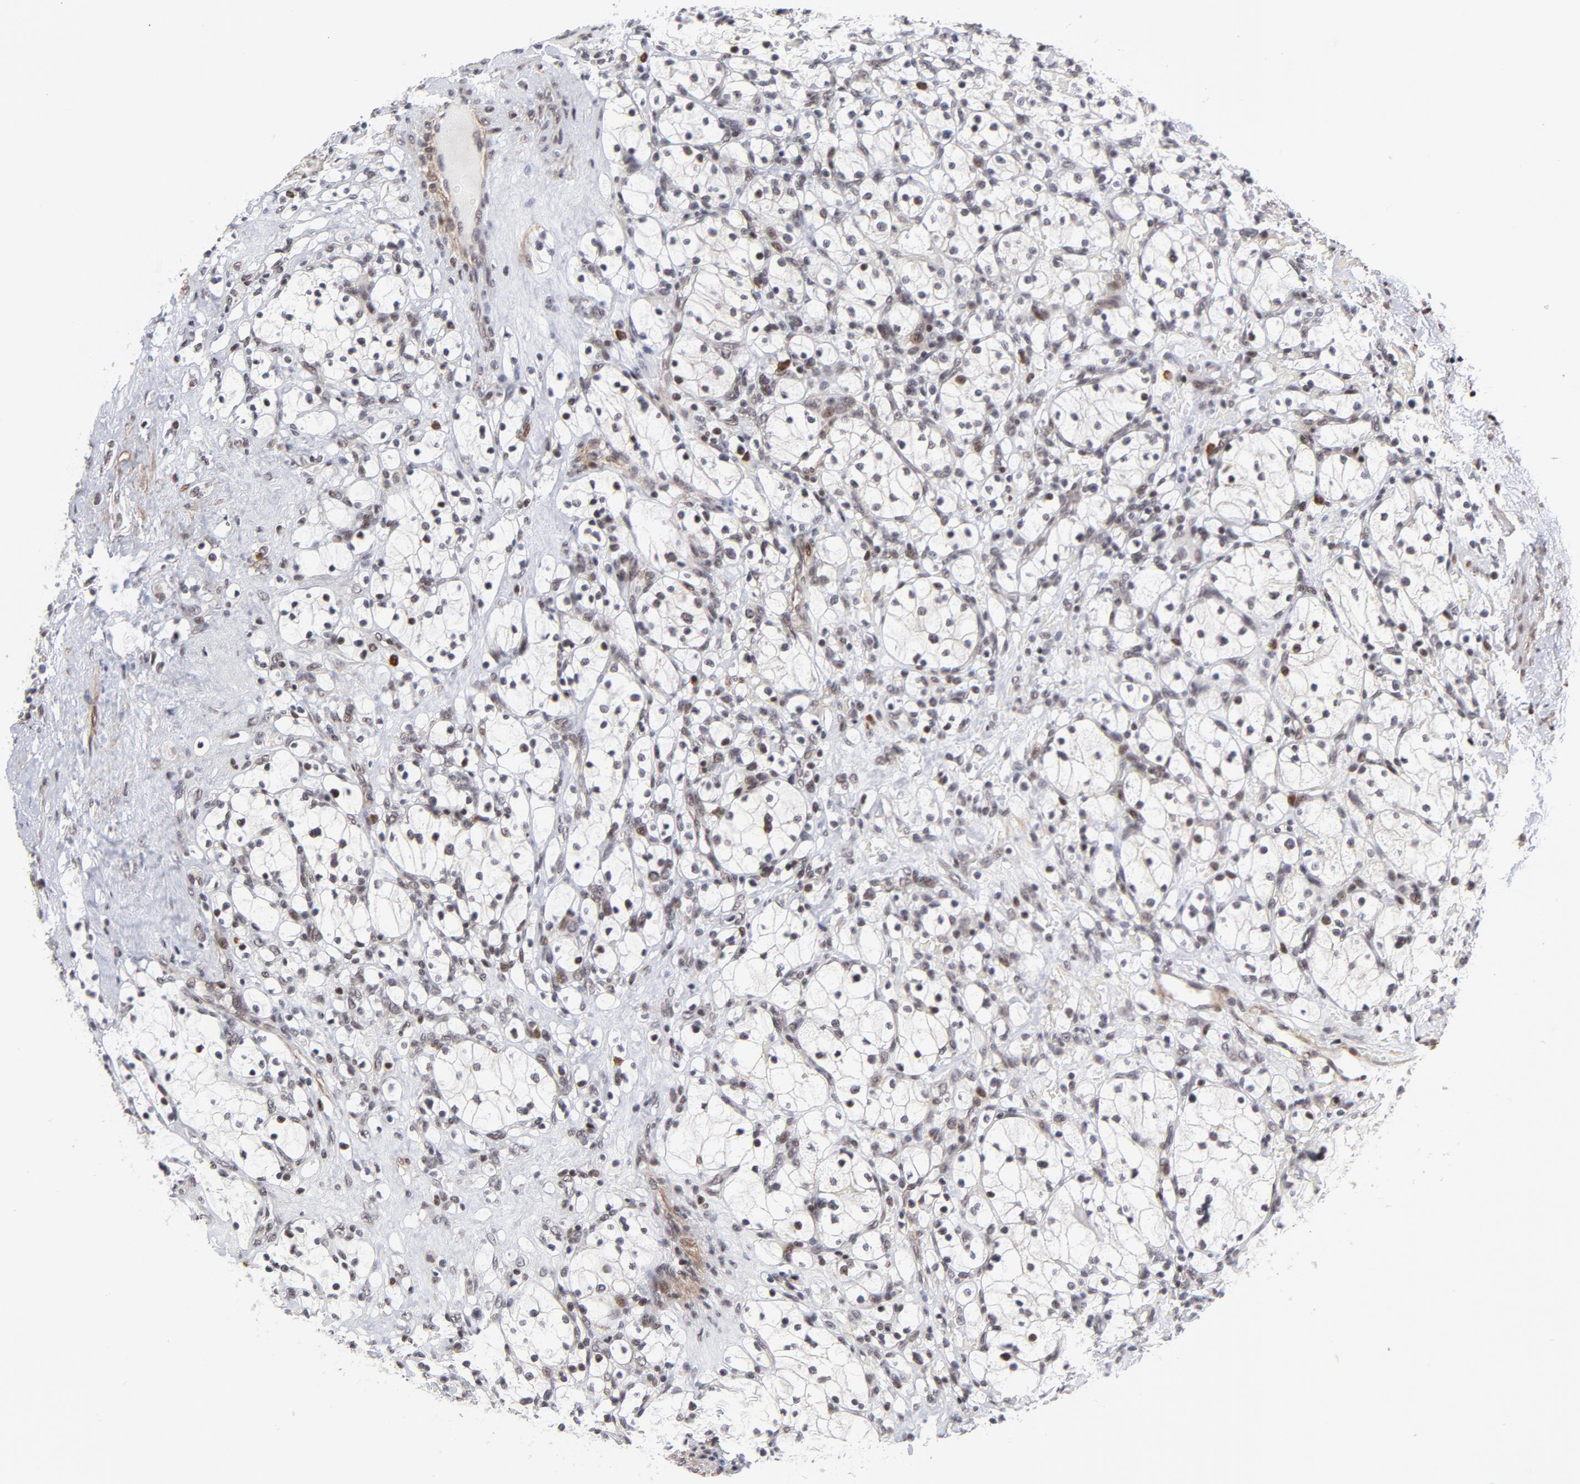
{"staining": {"intensity": "moderate", "quantity": "25%-75%", "location": "nuclear"}, "tissue": "renal cancer", "cell_type": "Tumor cells", "image_type": "cancer", "snomed": [{"axis": "morphology", "description": "Adenocarcinoma, NOS"}, {"axis": "topography", "description": "Kidney"}], "caption": "Protein staining shows moderate nuclear expression in about 25%-75% of tumor cells in renal cancer. (Stains: DAB in brown, nuclei in blue, Microscopy: brightfield microscopy at high magnification).", "gene": "CTCF", "patient": {"sex": "female", "age": 83}}